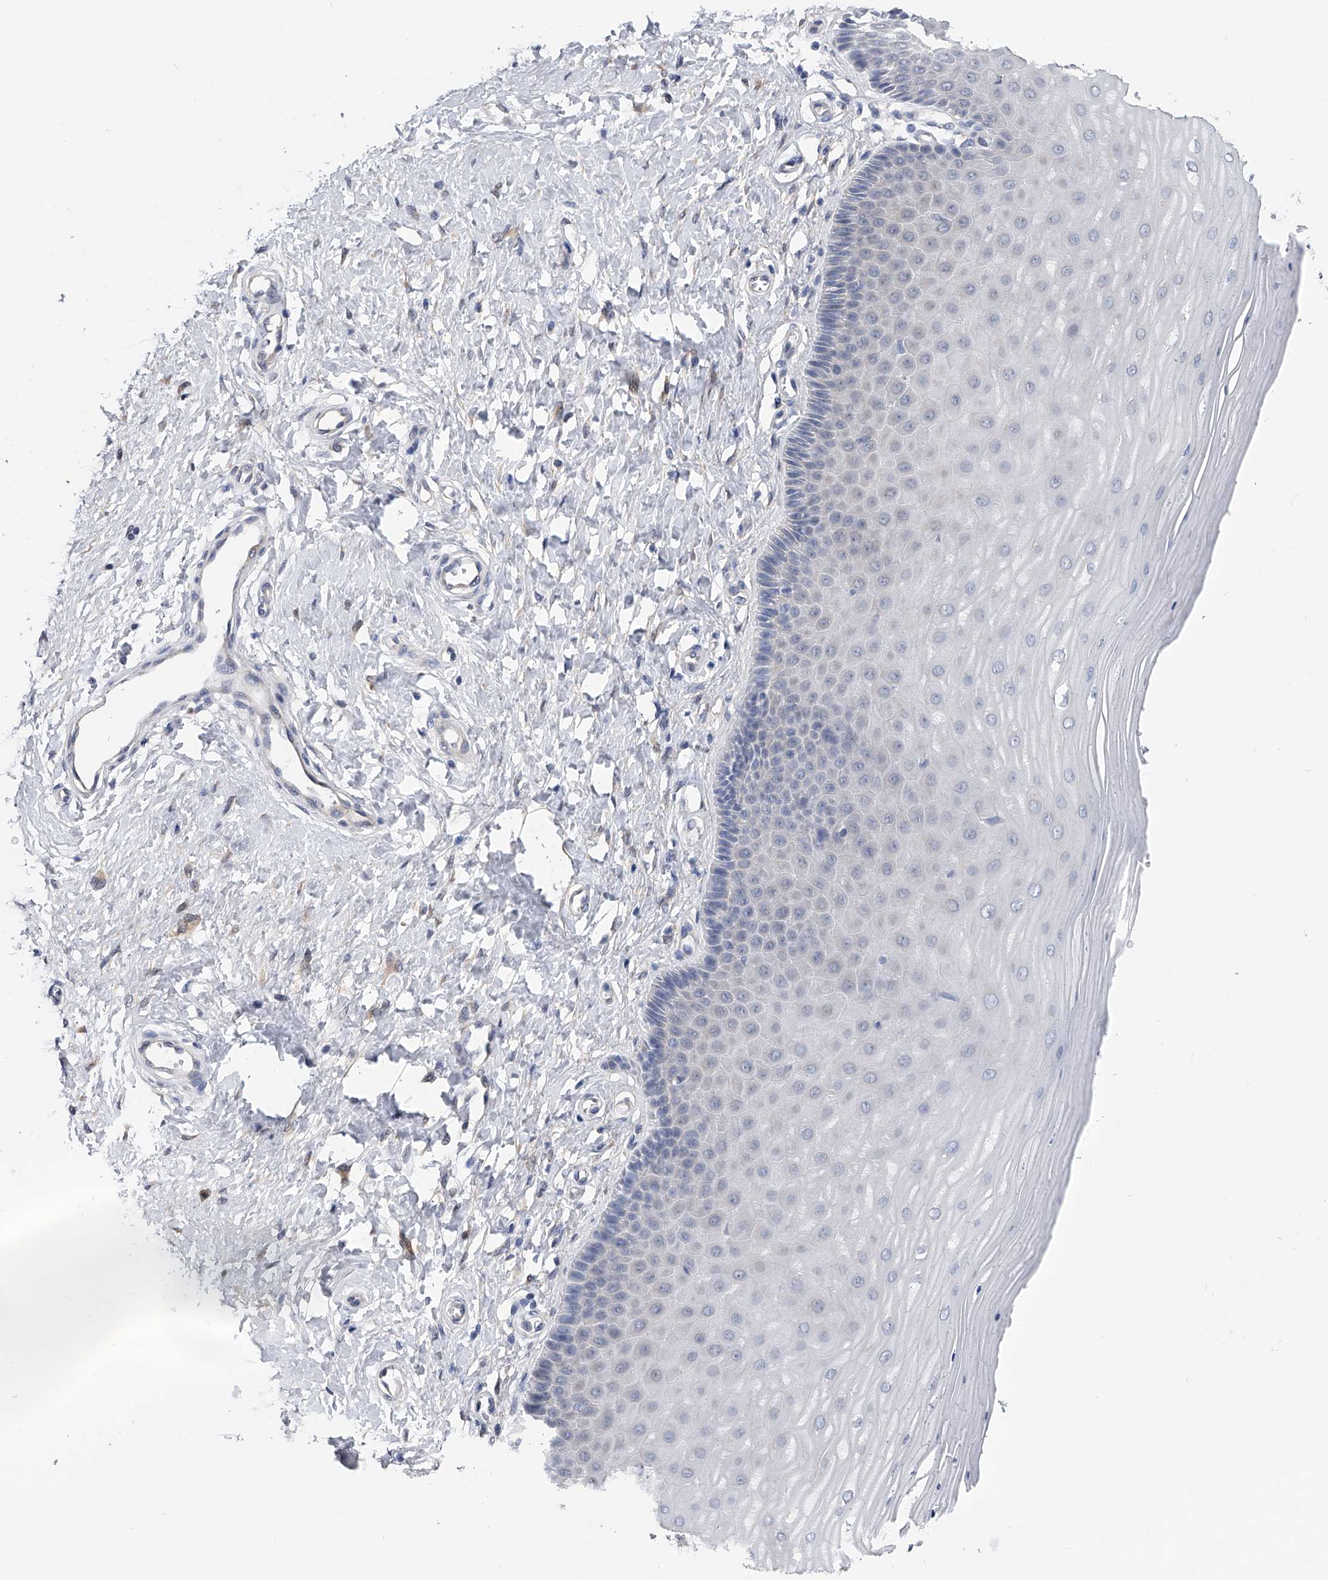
{"staining": {"intensity": "weak", "quantity": "<25%", "location": "cytoplasmic/membranous"}, "tissue": "cervix", "cell_type": "Glandular cells", "image_type": "normal", "snomed": [{"axis": "morphology", "description": "Normal tissue, NOS"}, {"axis": "topography", "description": "Cervix"}], "caption": "Immunohistochemistry of unremarkable cervix reveals no staining in glandular cells.", "gene": "PGM3", "patient": {"sex": "female", "age": 55}}